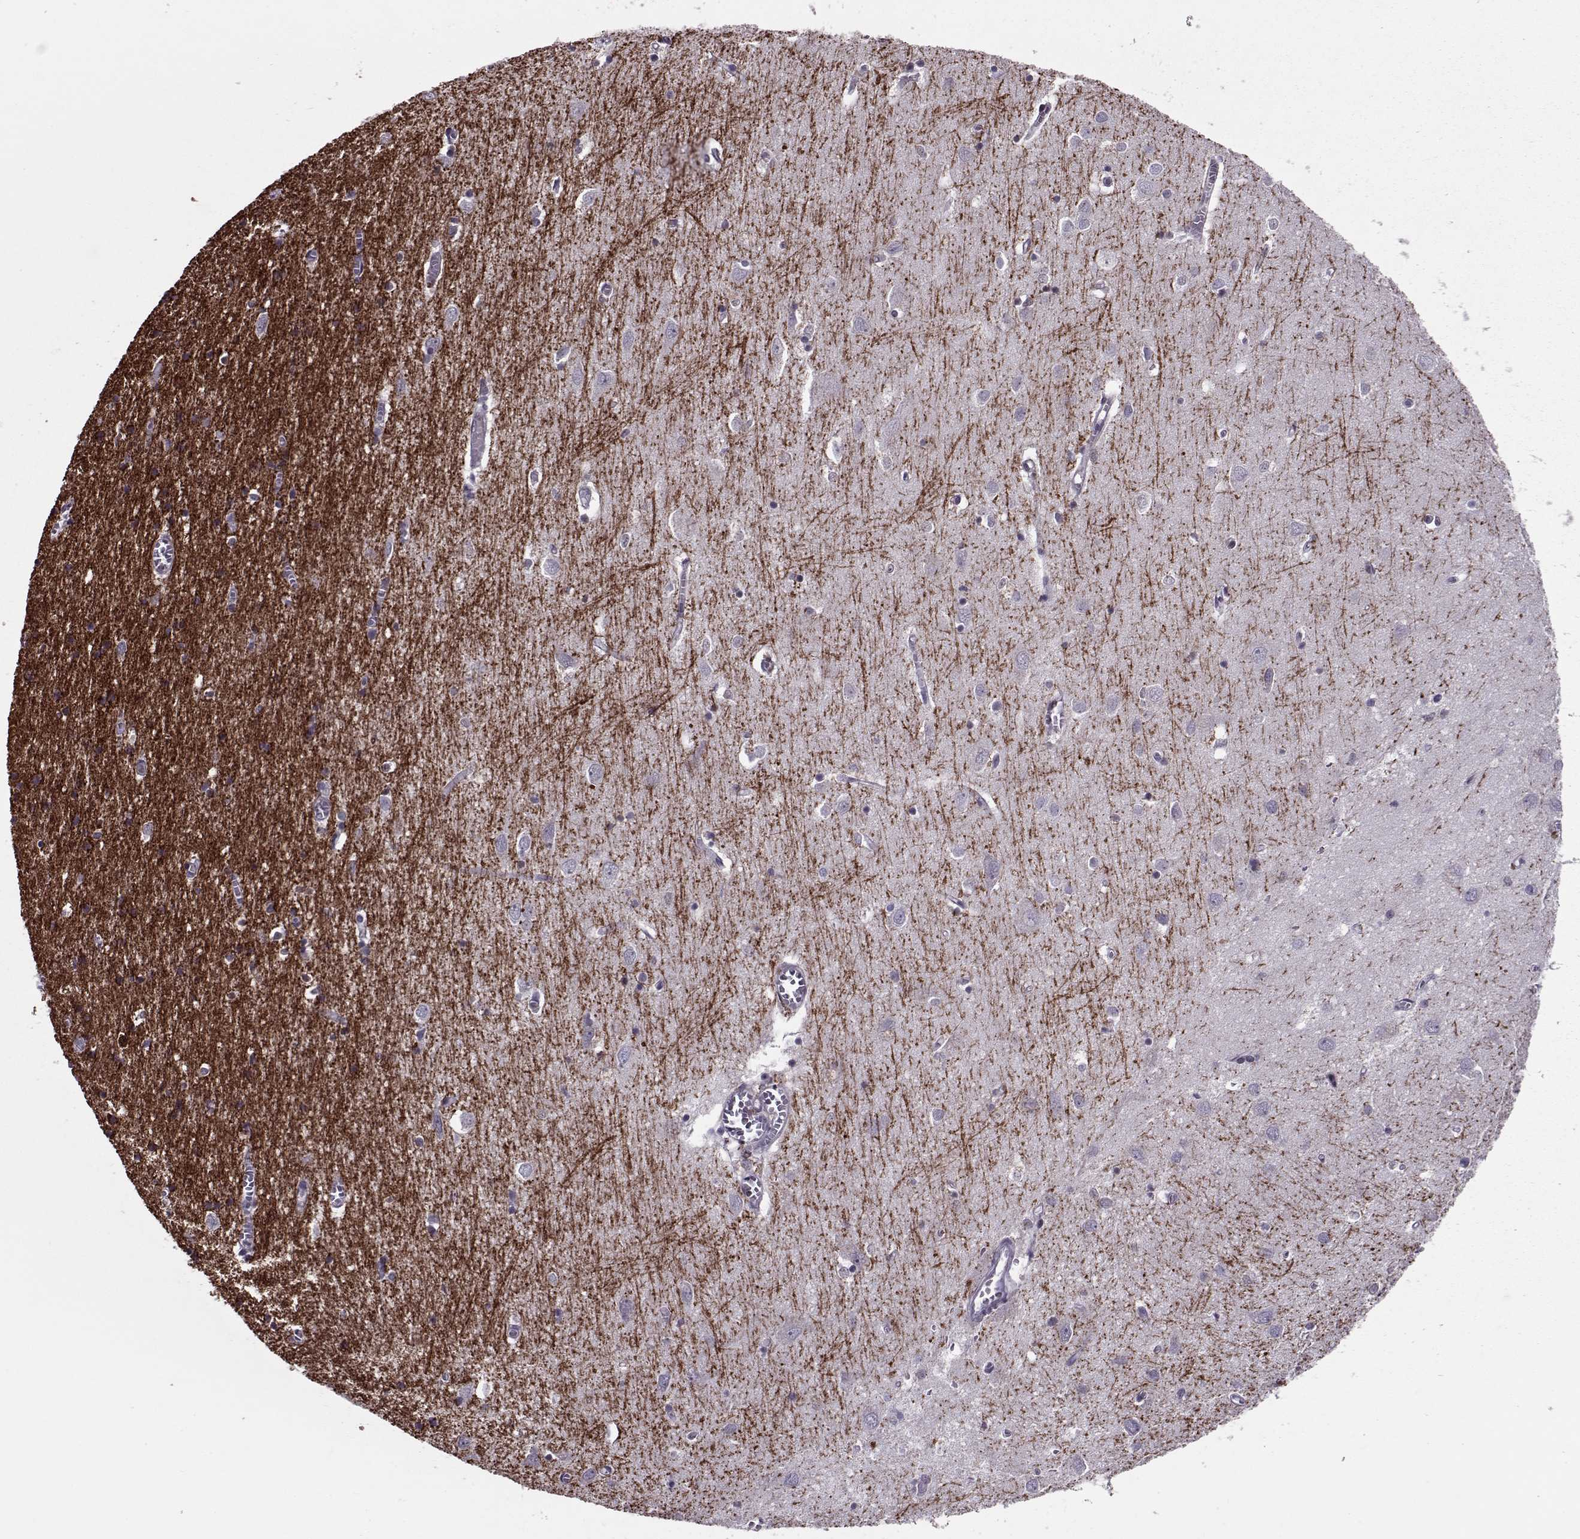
{"staining": {"intensity": "negative", "quantity": "none", "location": "none"}, "tissue": "cerebral cortex", "cell_type": "Endothelial cells", "image_type": "normal", "snomed": [{"axis": "morphology", "description": "Normal tissue, NOS"}, {"axis": "topography", "description": "Cerebral cortex"}], "caption": "An immunohistochemistry image of unremarkable cerebral cortex is shown. There is no staining in endothelial cells of cerebral cortex. (IHC, brightfield microscopy, high magnification).", "gene": "CDK4", "patient": {"sex": "male", "age": 70}}